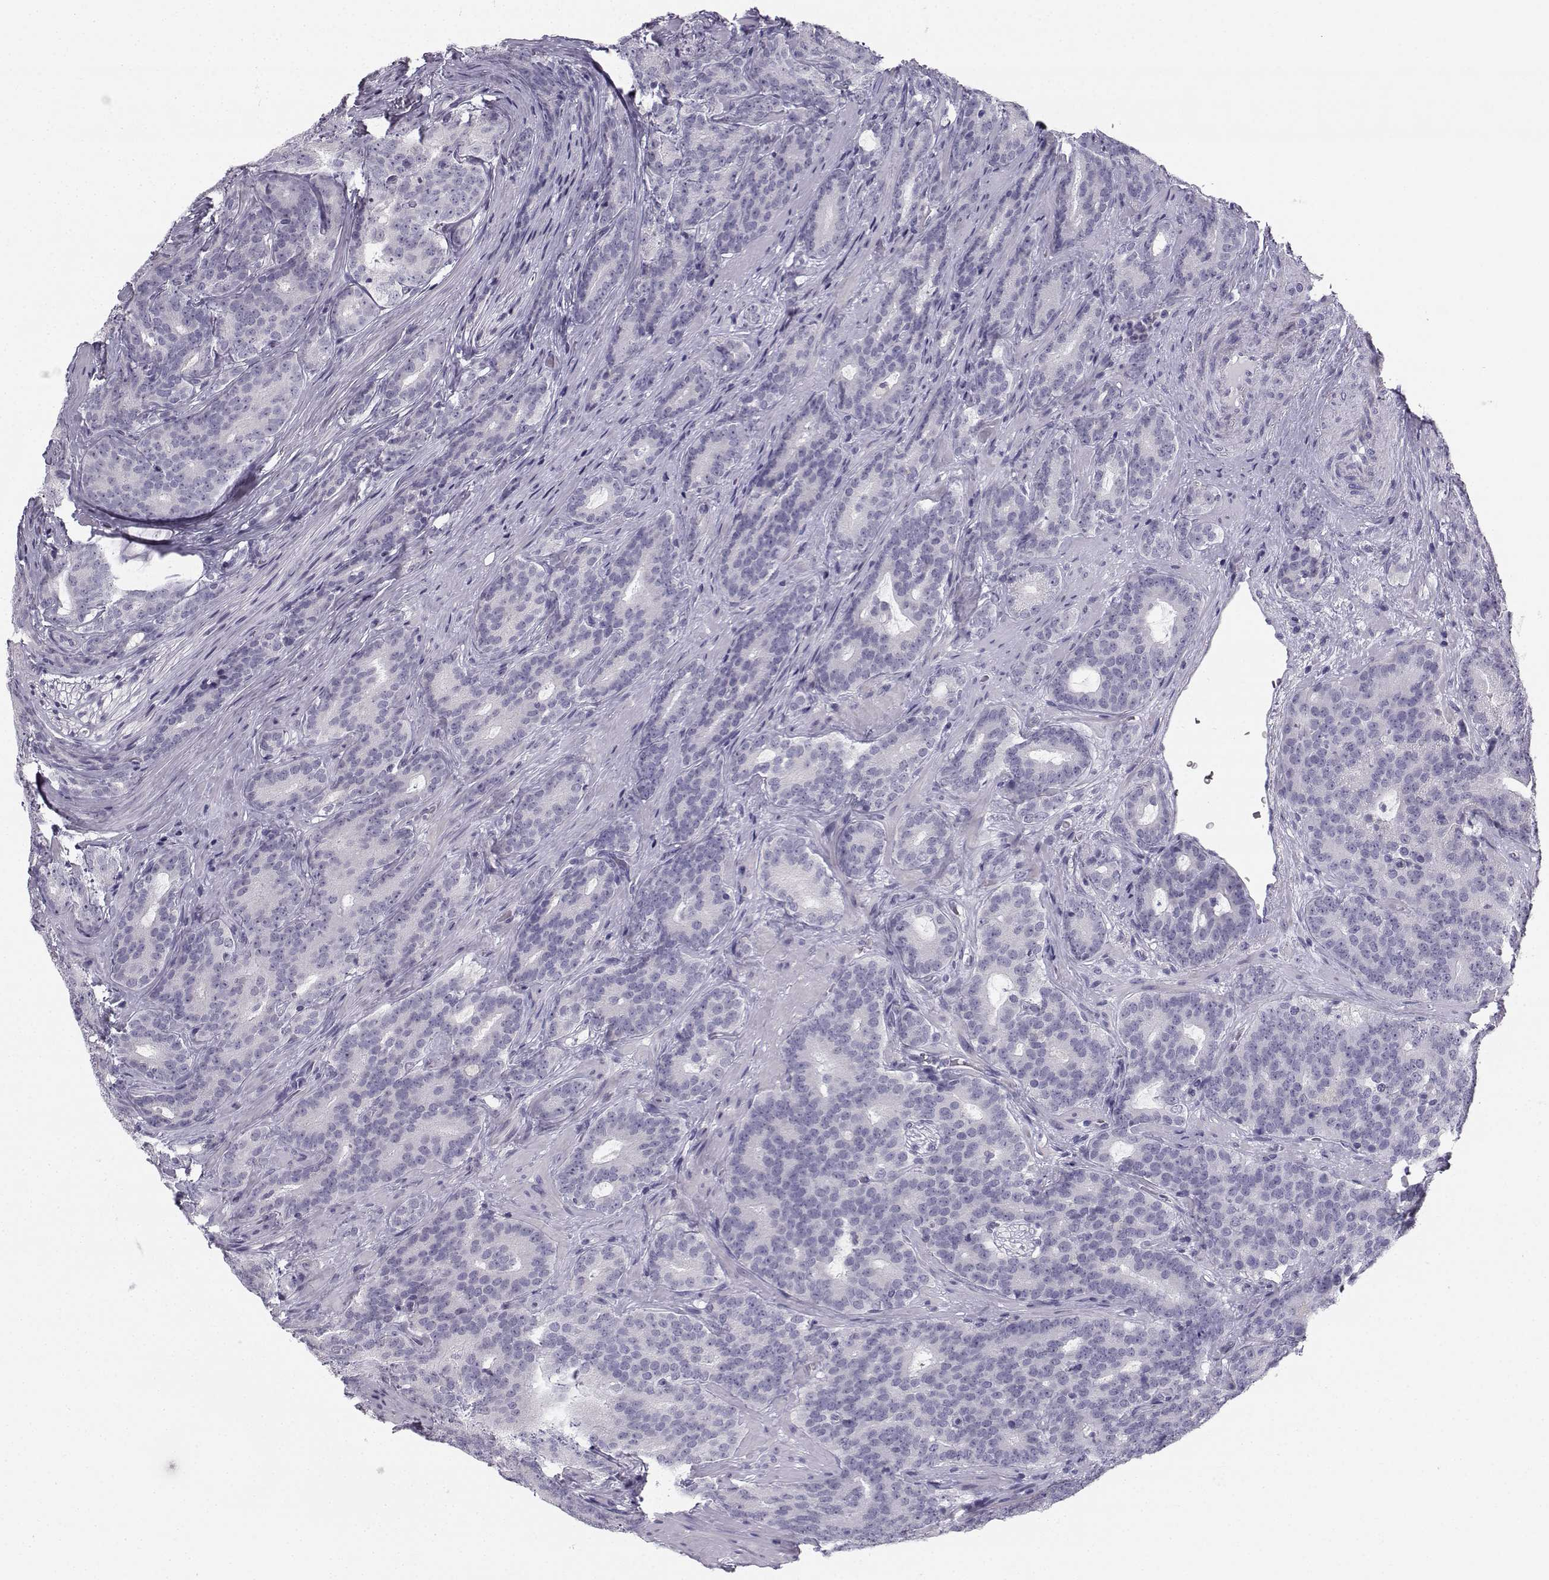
{"staining": {"intensity": "negative", "quantity": "none", "location": "none"}, "tissue": "prostate cancer", "cell_type": "Tumor cells", "image_type": "cancer", "snomed": [{"axis": "morphology", "description": "Adenocarcinoma, NOS"}, {"axis": "topography", "description": "Prostate"}], "caption": "Micrograph shows no protein positivity in tumor cells of adenocarcinoma (prostate) tissue.", "gene": "SYCE1", "patient": {"sex": "male", "age": 71}}